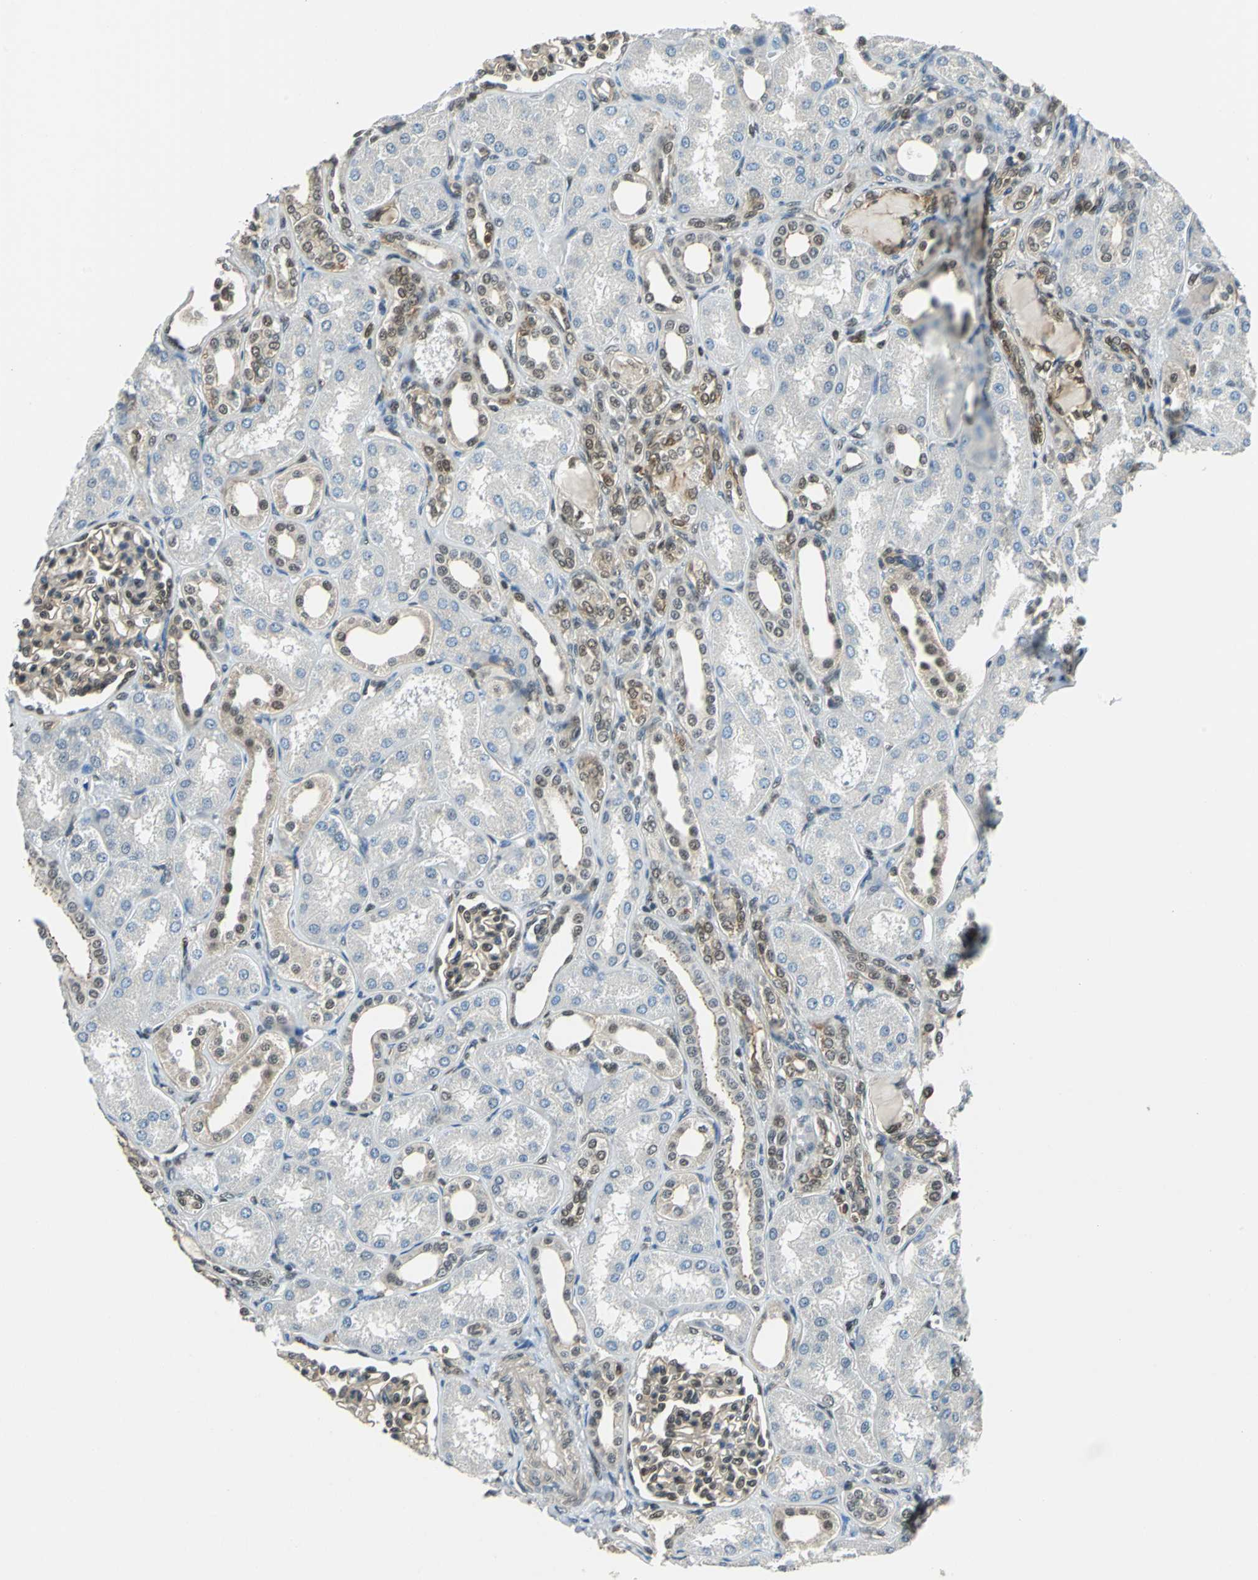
{"staining": {"intensity": "moderate", "quantity": "25%-75%", "location": "cytoplasmic/membranous,nuclear"}, "tissue": "kidney", "cell_type": "Cells in glomeruli", "image_type": "normal", "snomed": [{"axis": "morphology", "description": "Normal tissue, NOS"}, {"axis": "topography", "description": "Kidney"}], "caption": "A high-resolution image shows IHC staining of benign kidney, which shows moderate cytoplasmic/membranous,nuclear staining in about 25%-75% of cells in glomeruli.", "gene": "ARPC3", "patient": {"sex": "male", "age": 7}}